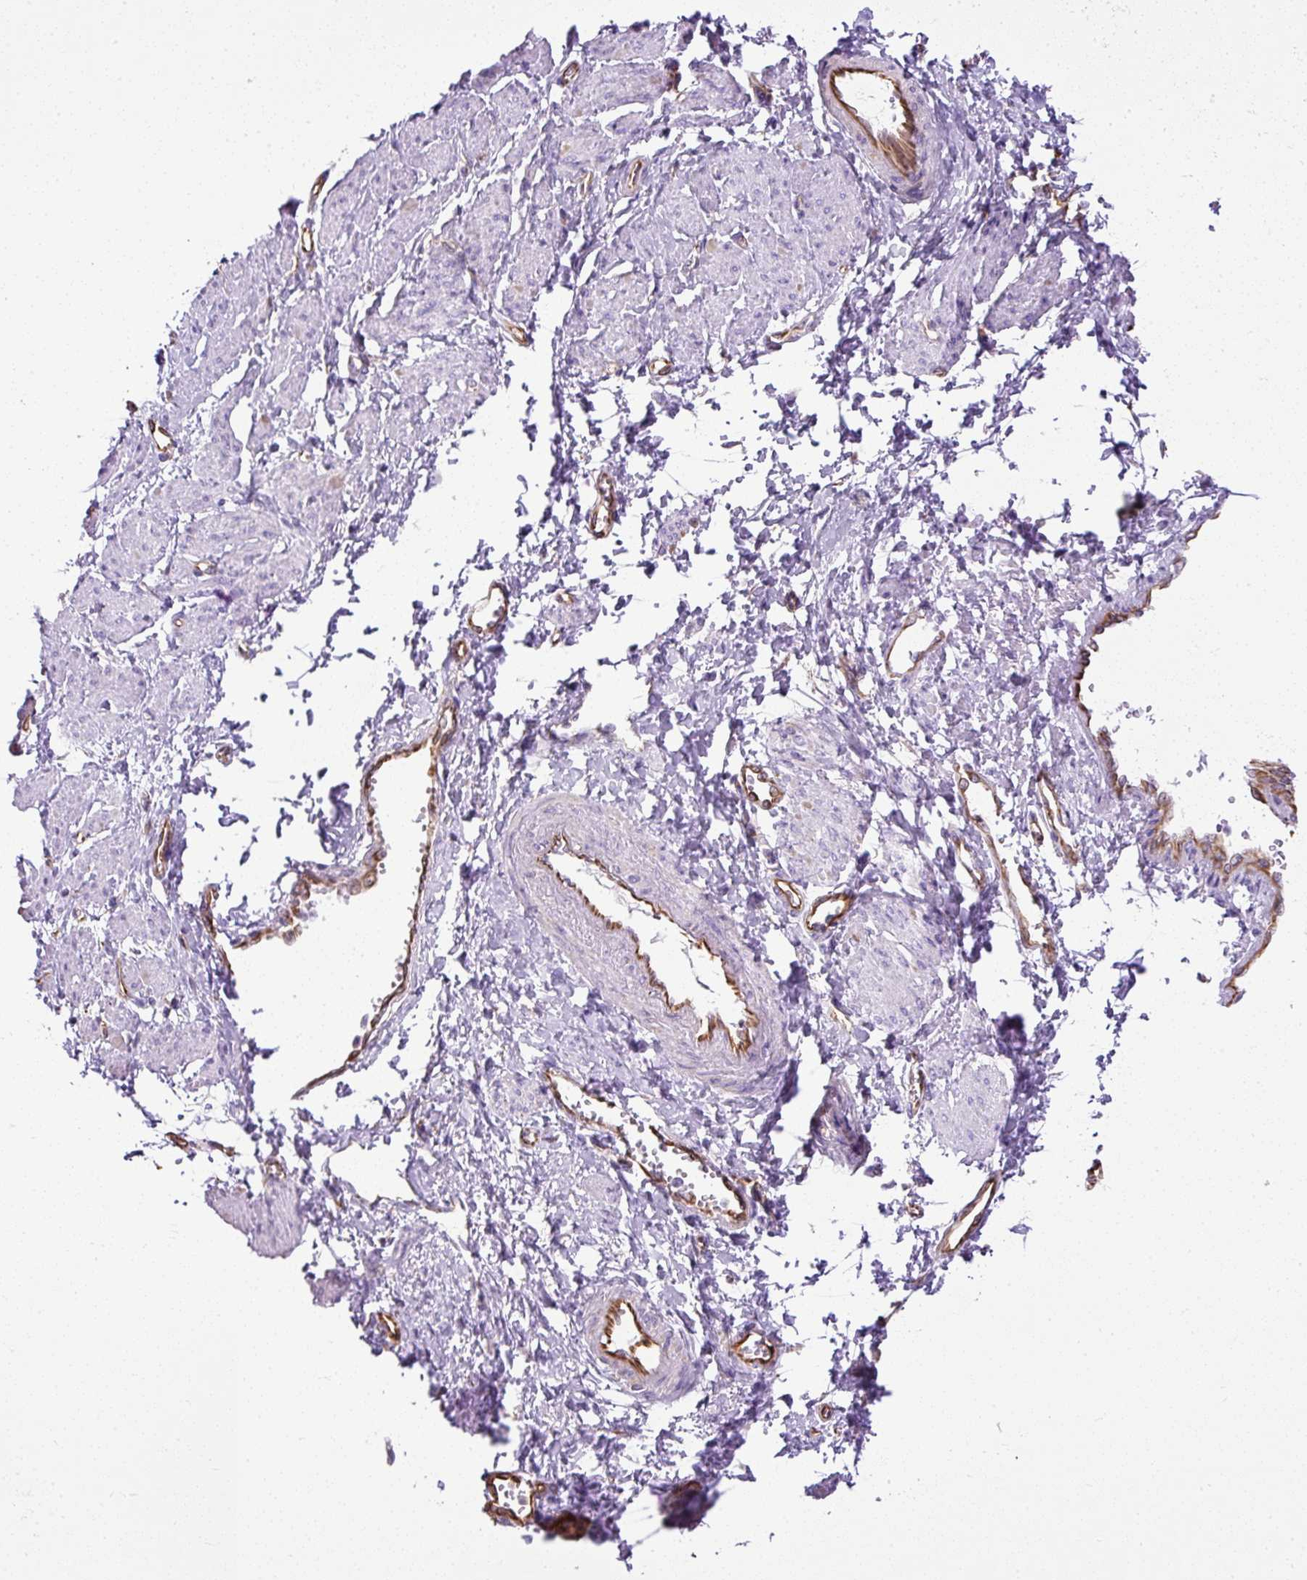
{"staining": {"intensity": "negative", "quantity": "none", "location": "none"}, "tissue": "smooth muscle", "cell_type": "Smooth muscle cells", "image_type": "normal", "snomed": [{"axis": "morphology", "description": "Normal tissue, NOS"}, {"axis": "topography", "description": "Smooth muscle"}, {"axis": "topography", "description": "Uterus"}], "caption": "There is no significant staining in smooth muscle cells of smooth muscle. (DAB immunohistochemistry with hematoxylin counter stain).", "gene": "PLS1", "patient": {"sex": "female", "age": 39}}